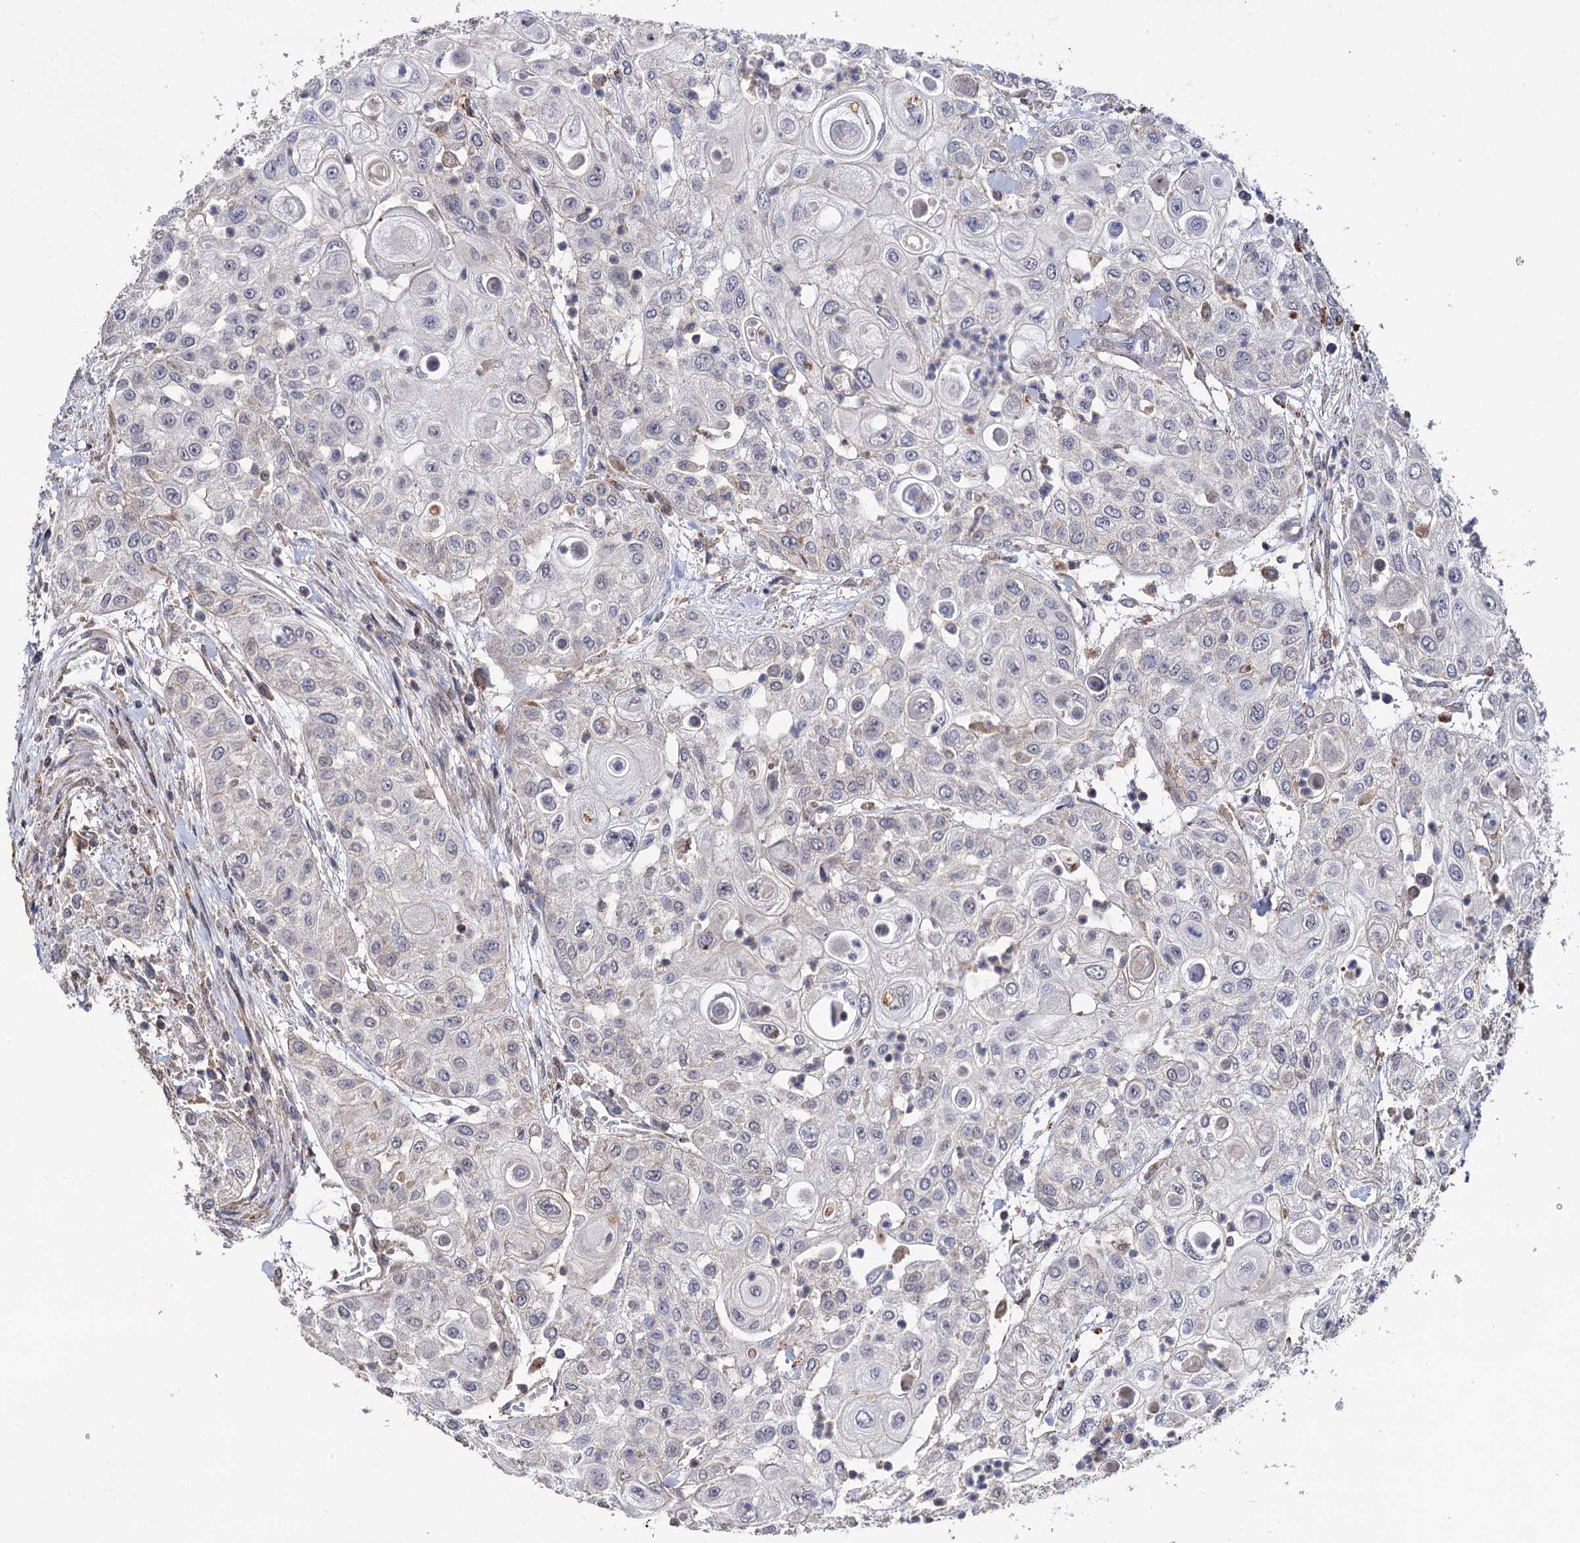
{"staining": {"intensity": "negative", "quantity": "none", "location": "none"}, "tissue": "urothelial cancer", "cell_type": "Tumor cells", "image_type": "cancer", "snomed": [{"axis": "morphology", "description": "Urothelial carcinoma, High grade"}, {"axis": "topography", "description": "Urinary bladder"}], "caption": "DAB (3,3'-diaminobenzidine) immunohistochemical staining of urothelial cancer demonstrates no significant expression in tumor cells.", "gene": "MICAL2", "patient": {"sex": "female", "age": 79}}